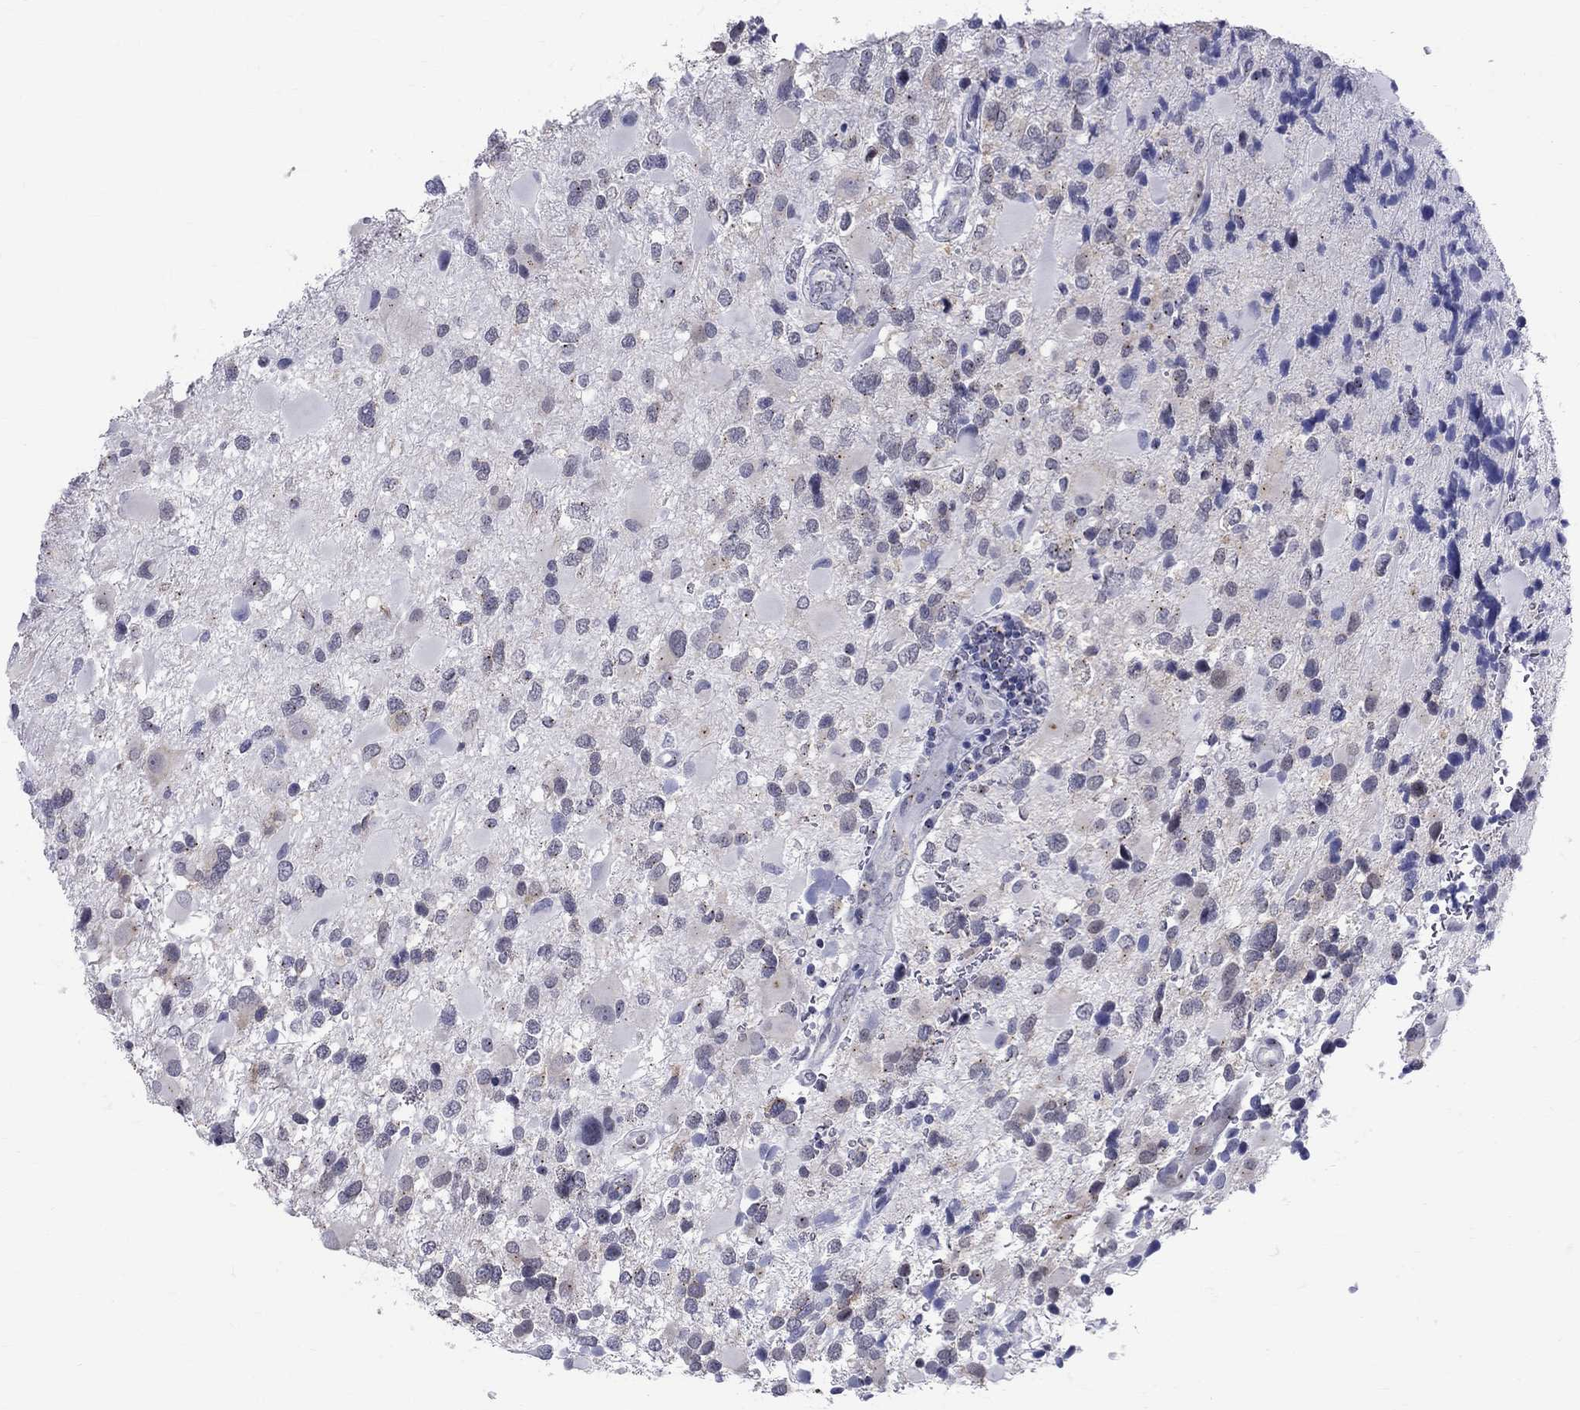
{"staining": {"intensity": "negative", "quantity": "none", "location": "none"}, "tissue": "glioma", "cell_type": "Tumor cells", "image_type": "cancer", "snomed": [{"axis": "morphology", "description": "Glioma, malignant, Low grade"}, {"axis": "topography", "description": "Brain"}], "caption": "Glioma was stained to show a protein in brown. There is no significant staining in tumor cells. (DAB immunohistochemistry (IHC) with hematoxylin counter stain).", "gene": "CEP43", "patient": {"sex": "female", "age": 32}}